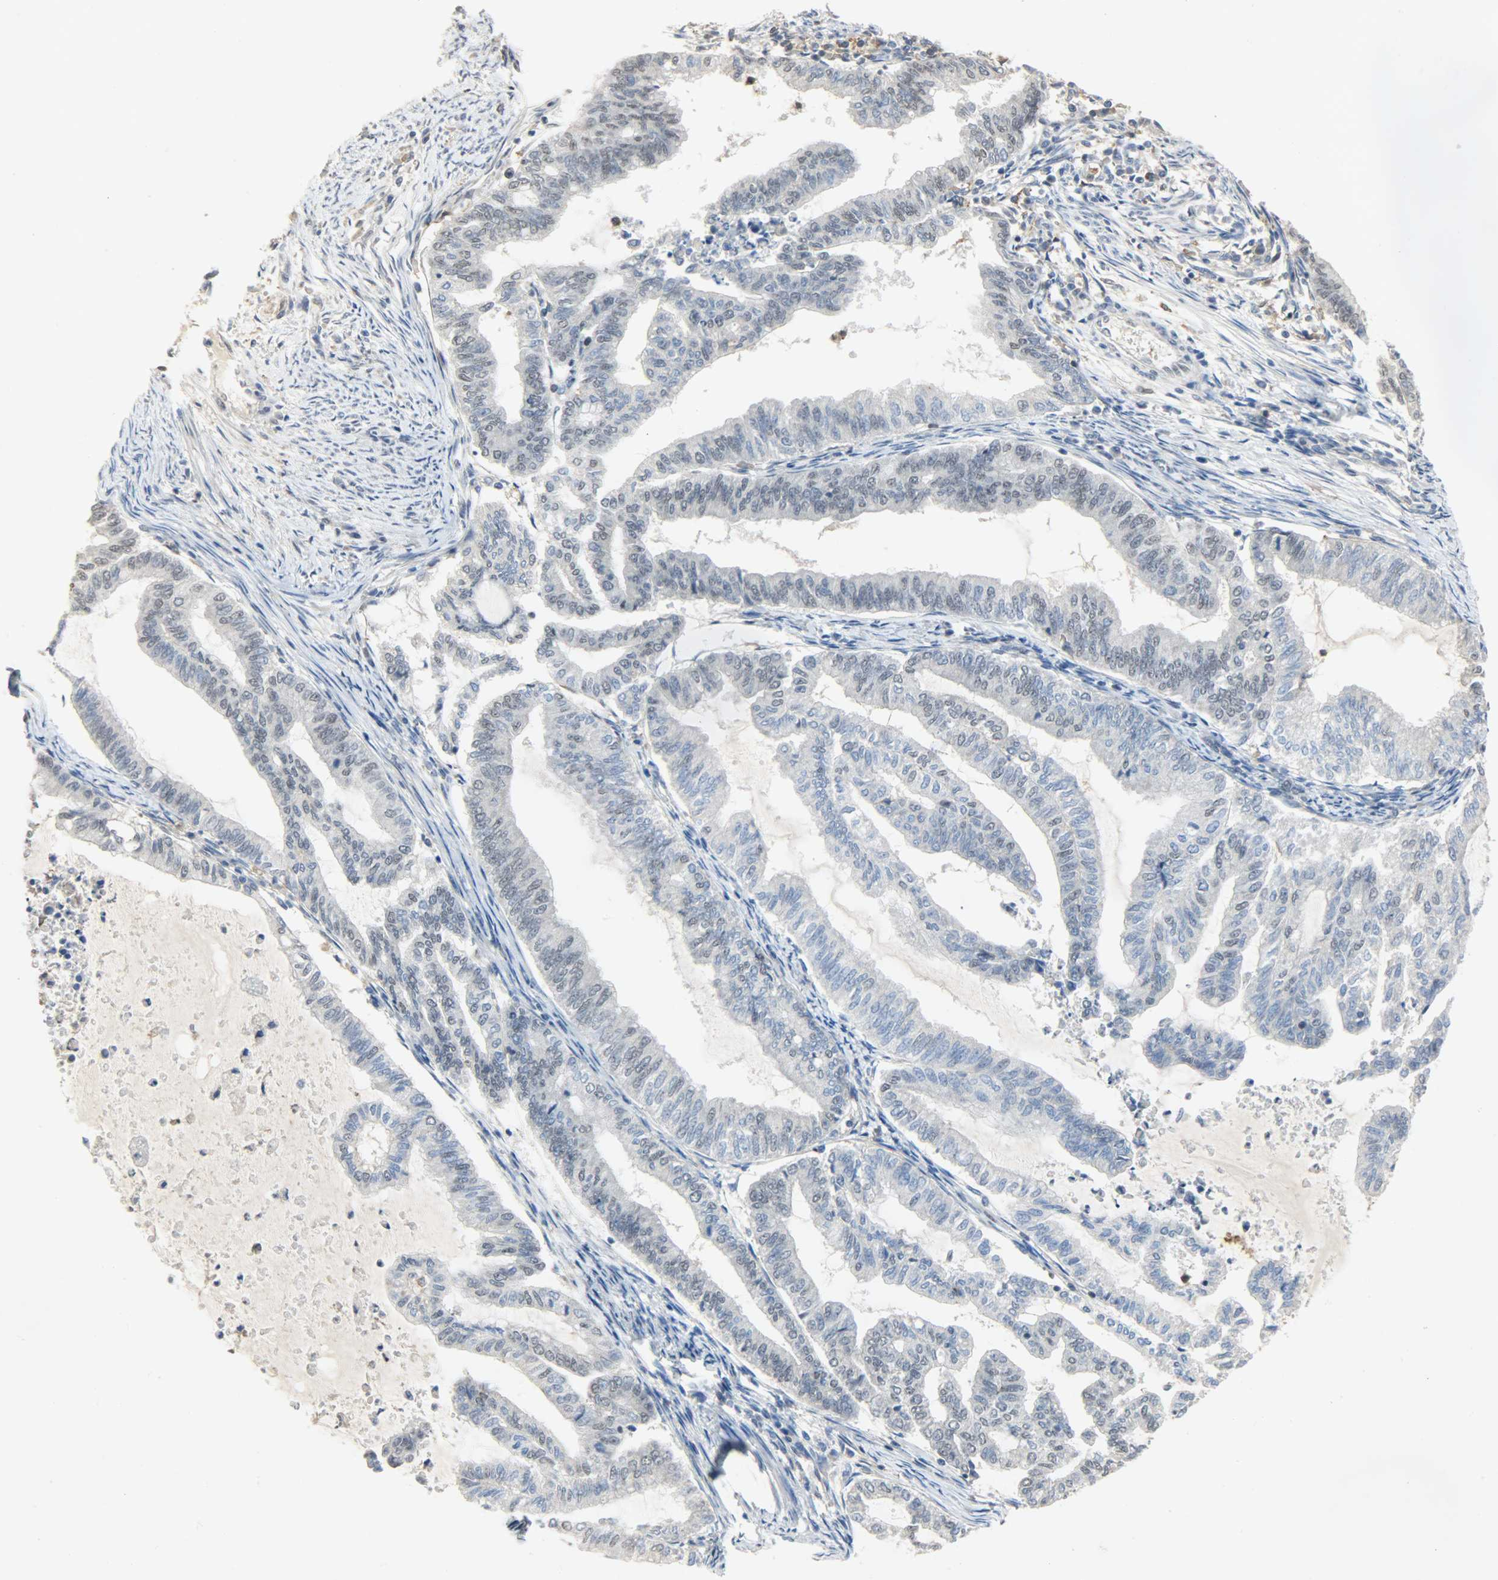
{"staining": {"intensity": "negative", "quantity": "none", "location": "none"}, "tissue": "endometrial cancer", "cell_type": "Tumor cells", "image_type": "cancer", "snomed": [{"axis": "morphology", "description": "Adenocarcinoma, NOS"}, {"axis": "topography", "description": "Endometrium"}], "caption": "High magnification brightfield microscopy of adenocarcinoma (endometrial) stained with DAB (3,3'-diaminobenzidine) (brown) and counterstained with hematoxylin (blue): tumor cells show no significant staining. The staining is performed using DAB brown chromogen with nuclei counter-stained in using hematoxylin.", "gene": "SKAP2", "patient": {"sex": "female", "age": 79}}